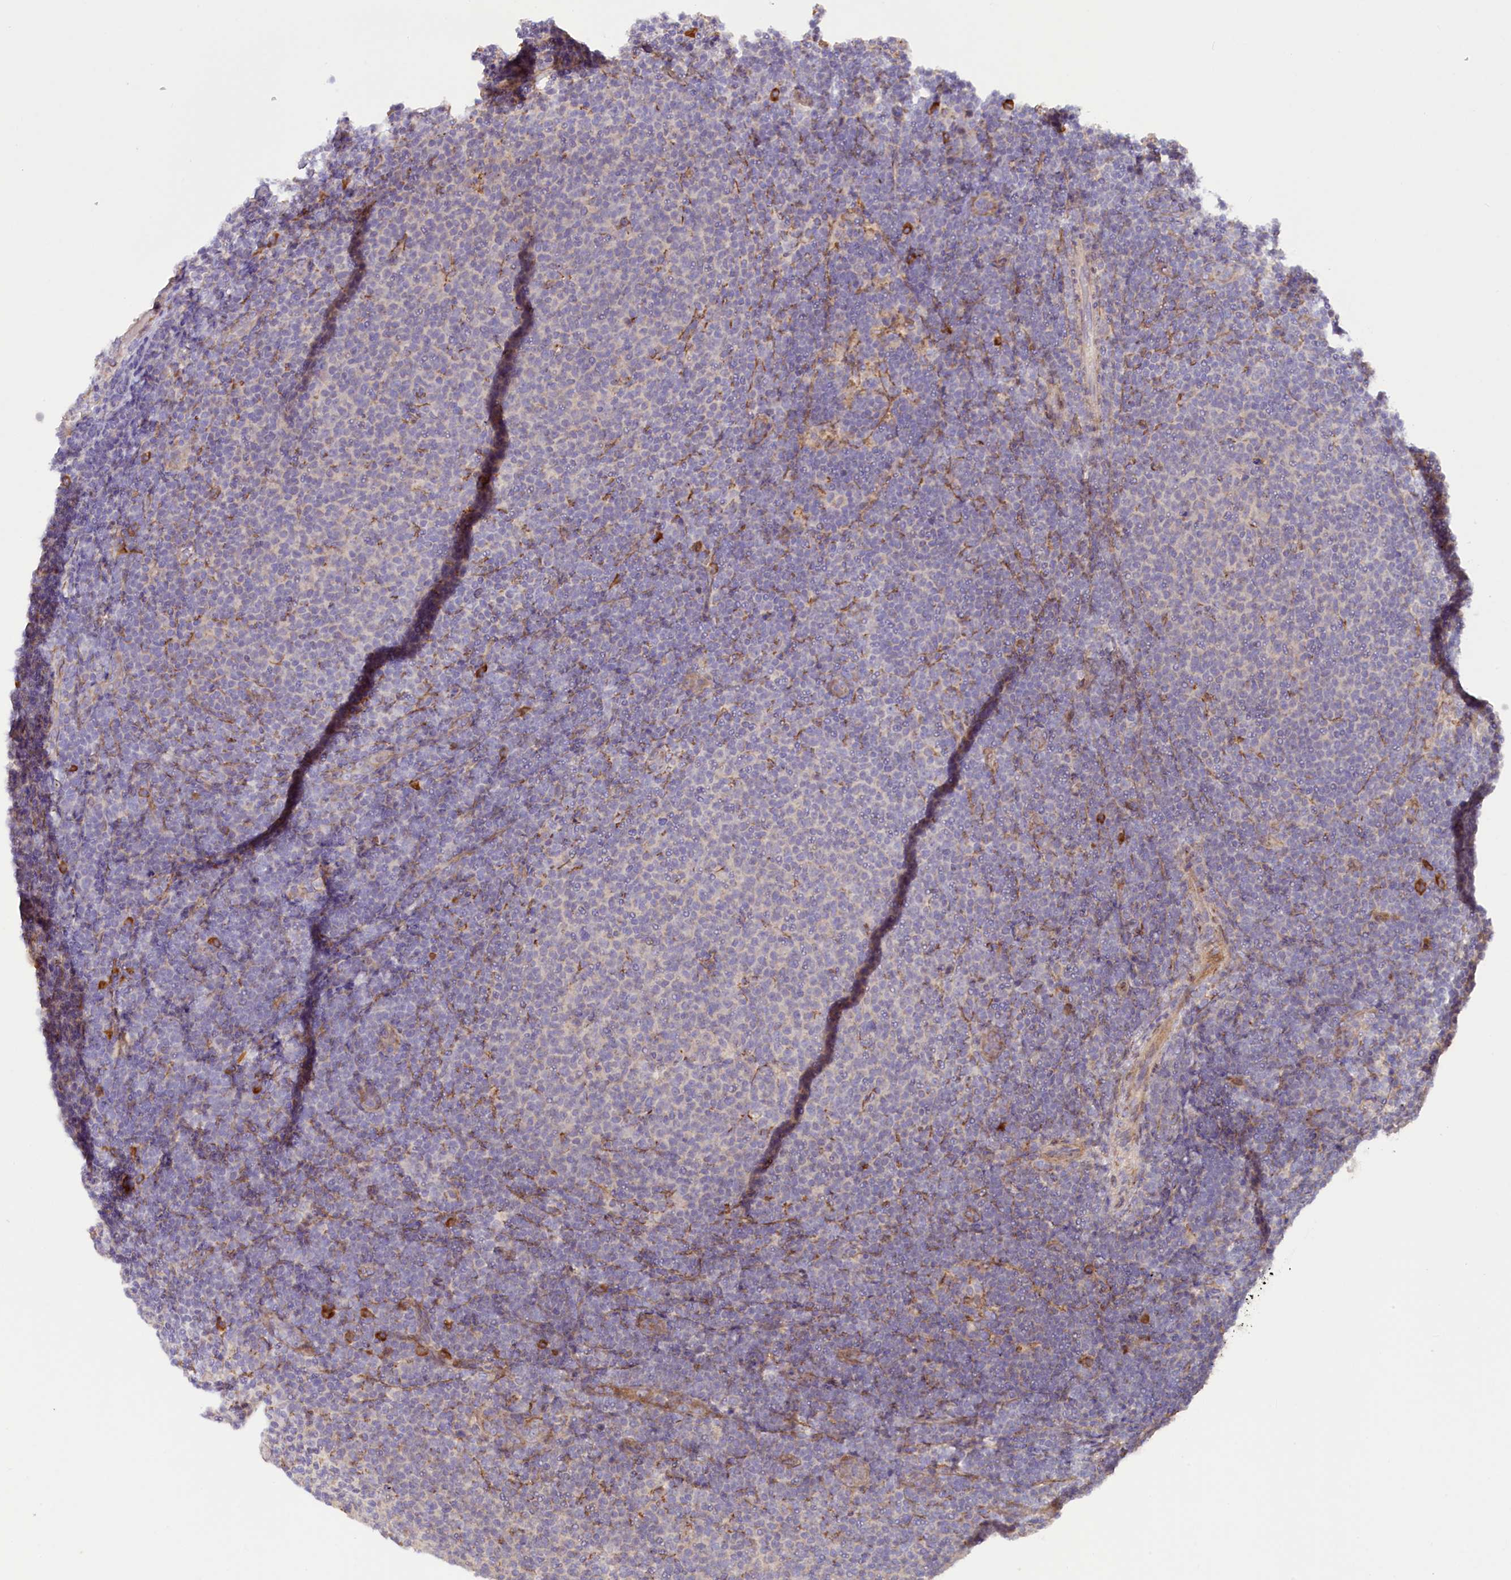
{"staining": {"intensity": "negative", "quantity": "none", "location": "none"}, "tissue": "lymphoma", "cell_type": "Tumor cells", "image_type": "cancer", "snomed": [{"axis": "morphology", "description": "Malignant lymphoma, non-Hodgkin's type, Low grade"}, {"axis": "topography", "description": "Lymph node"}], "caption": "Malignant lymphoma, non-Hodgkin's type (low-grade) was stained to show a protein in brown. There is no significant staining in tumor cells.", "gene": "SSC5D", "patient": {"sex": "male", "age": 66}}